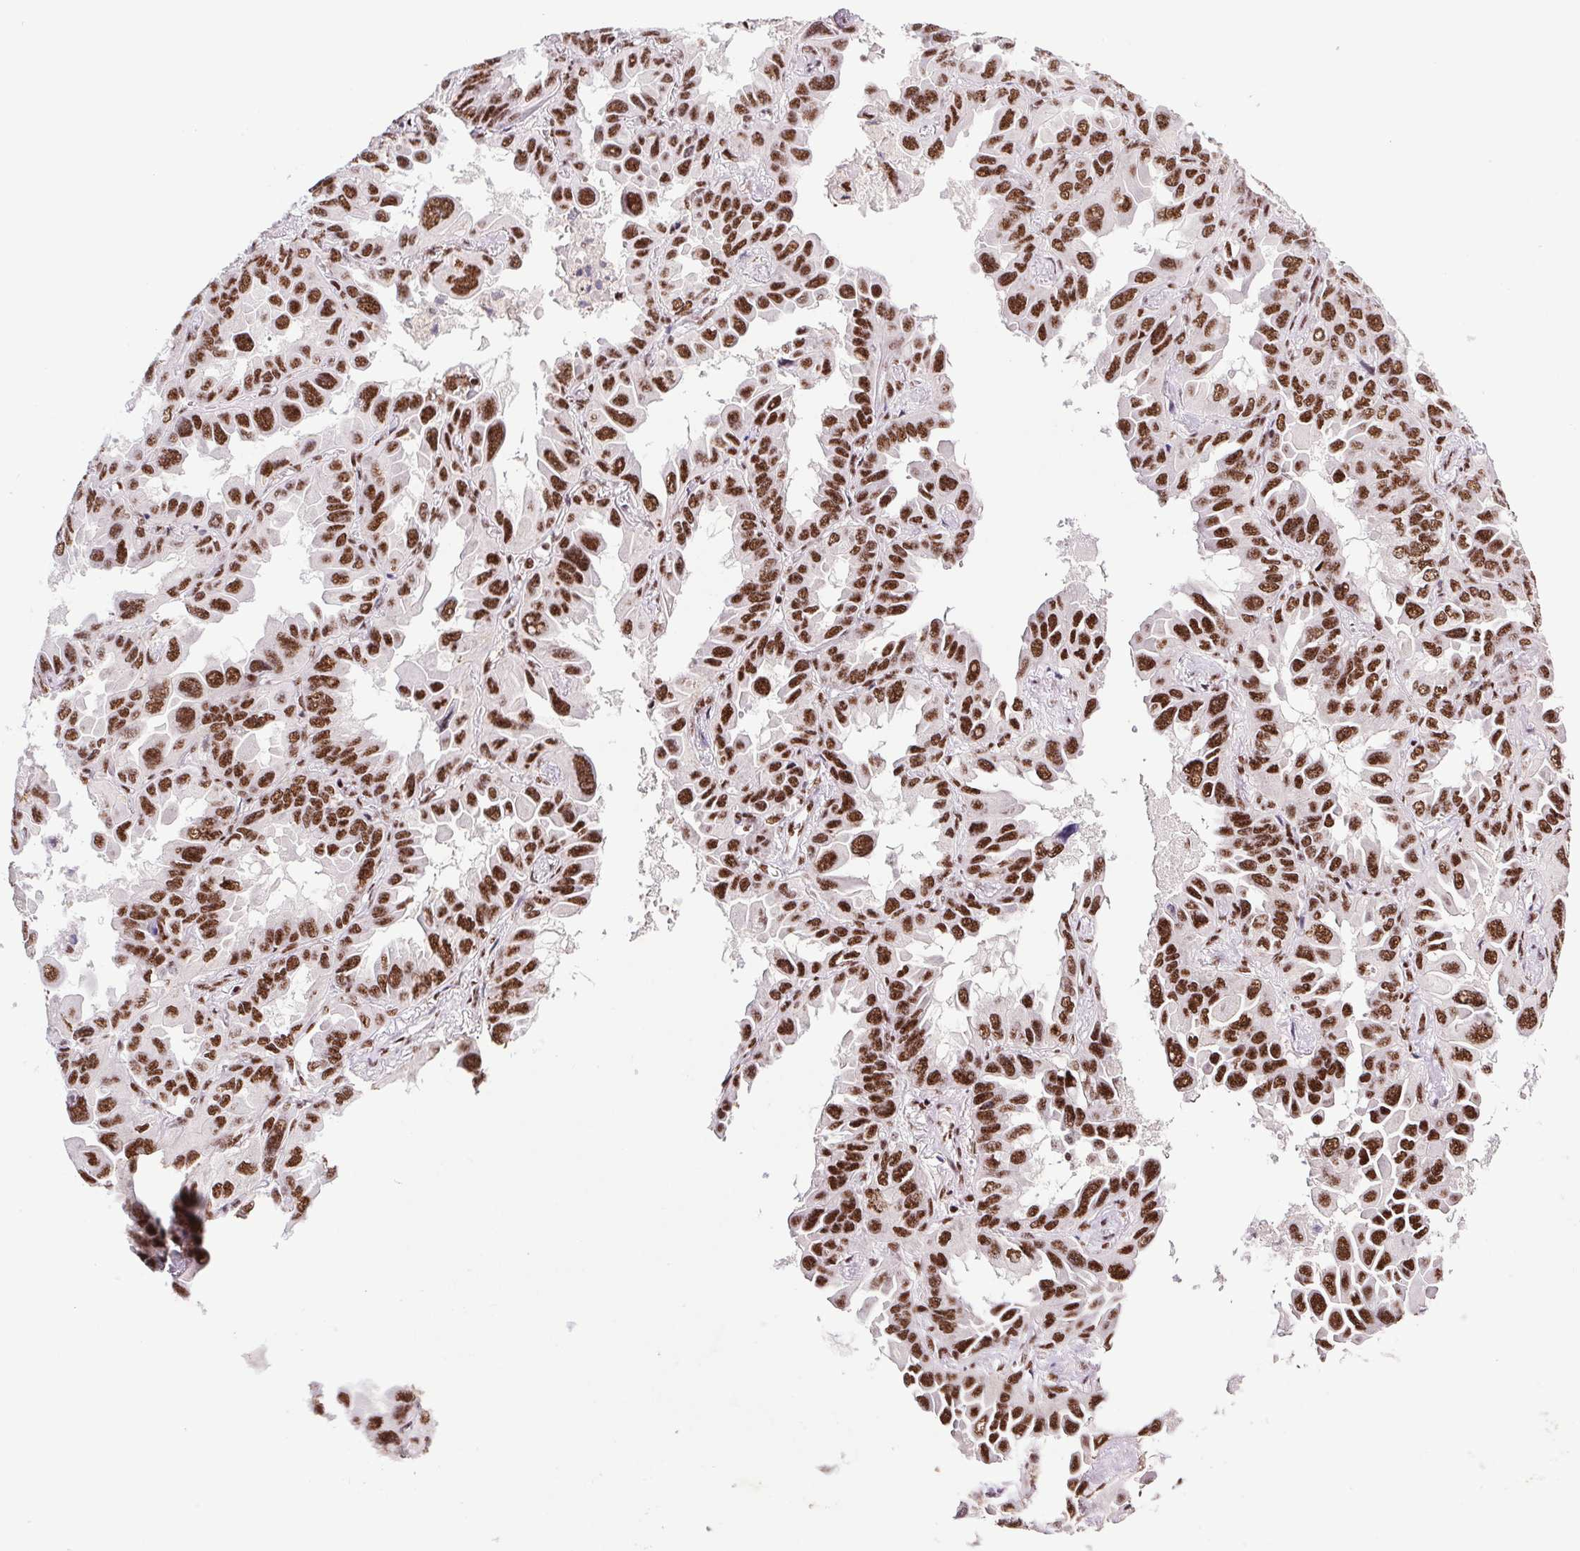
{"staining": {"intensity": "strong", "quantity": ">75%", "location": "nuclear"}, "tissue": "lung cancer", "cell_type": "Tumor cells", "image_type": "cancer", "snomed": [{"axis": "morphology", "description": "Adenocarcinoma, NOS"}, {"axis": "topography", "description": "Lung"}], "caption": "Human adenocarcinoma (lung) stained with a protein marker reveals strong staining in tumor cells.", "gene": "LDLRAD4", "patient": {"sex": "male", "age": 64}}